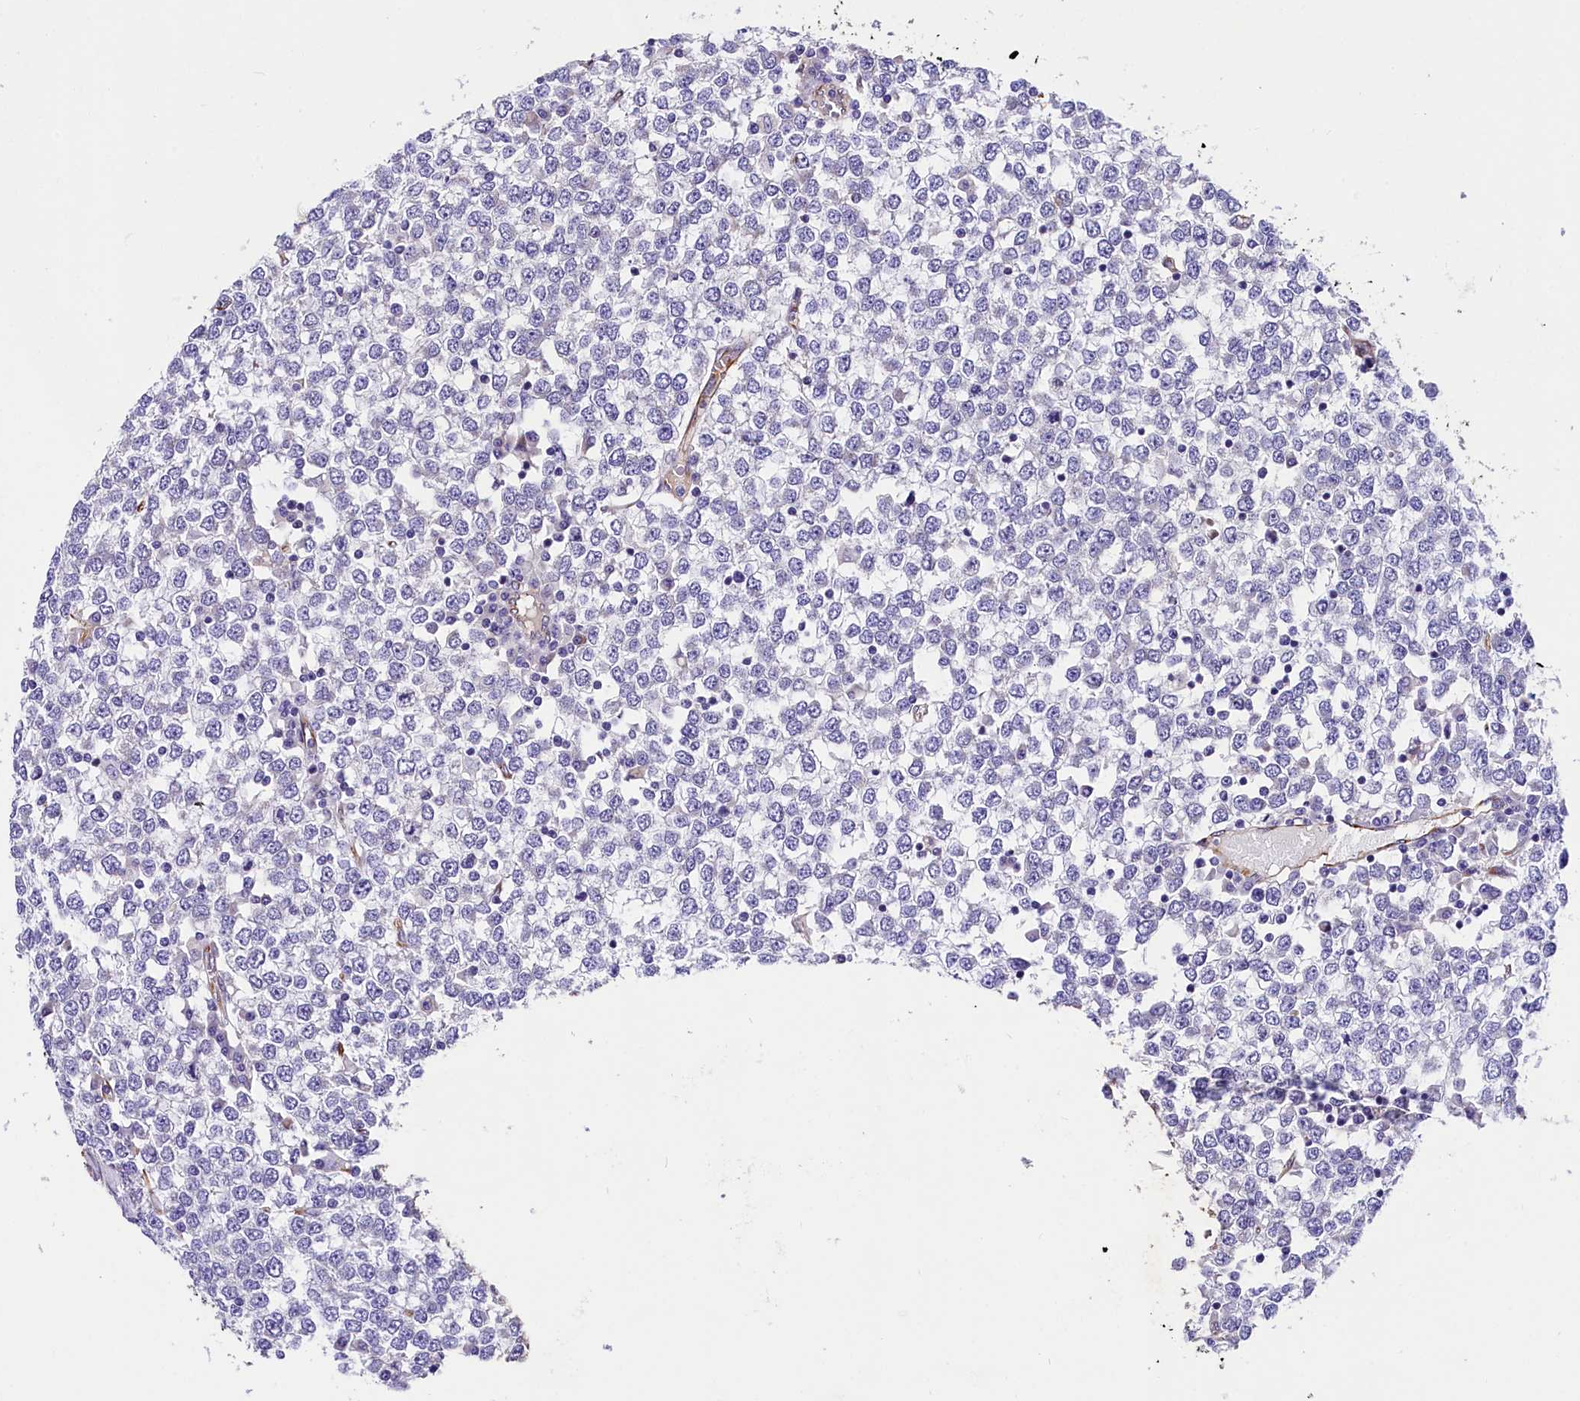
{"staining": {"intensity": "negative", "quantity": "none", "location": "none"}, "tissue": "testis cancer", "cell_type": "Tumor cells", "image_type": "cancer", "snomed": [{"axis": "morphology", "description": "Seminoma, NOS"}, {"axis": "topography", "description": "Testis"}], "caption": "Immunohistochemistry micrograph of neoplastic tissue: testis seminoma stained with DAB (3,3'-diaminobenzidine) exhibits no significant protein expression in tumor cells.", "gene": "ITGA1", "patient": {"sex": "male", "age": 65}}